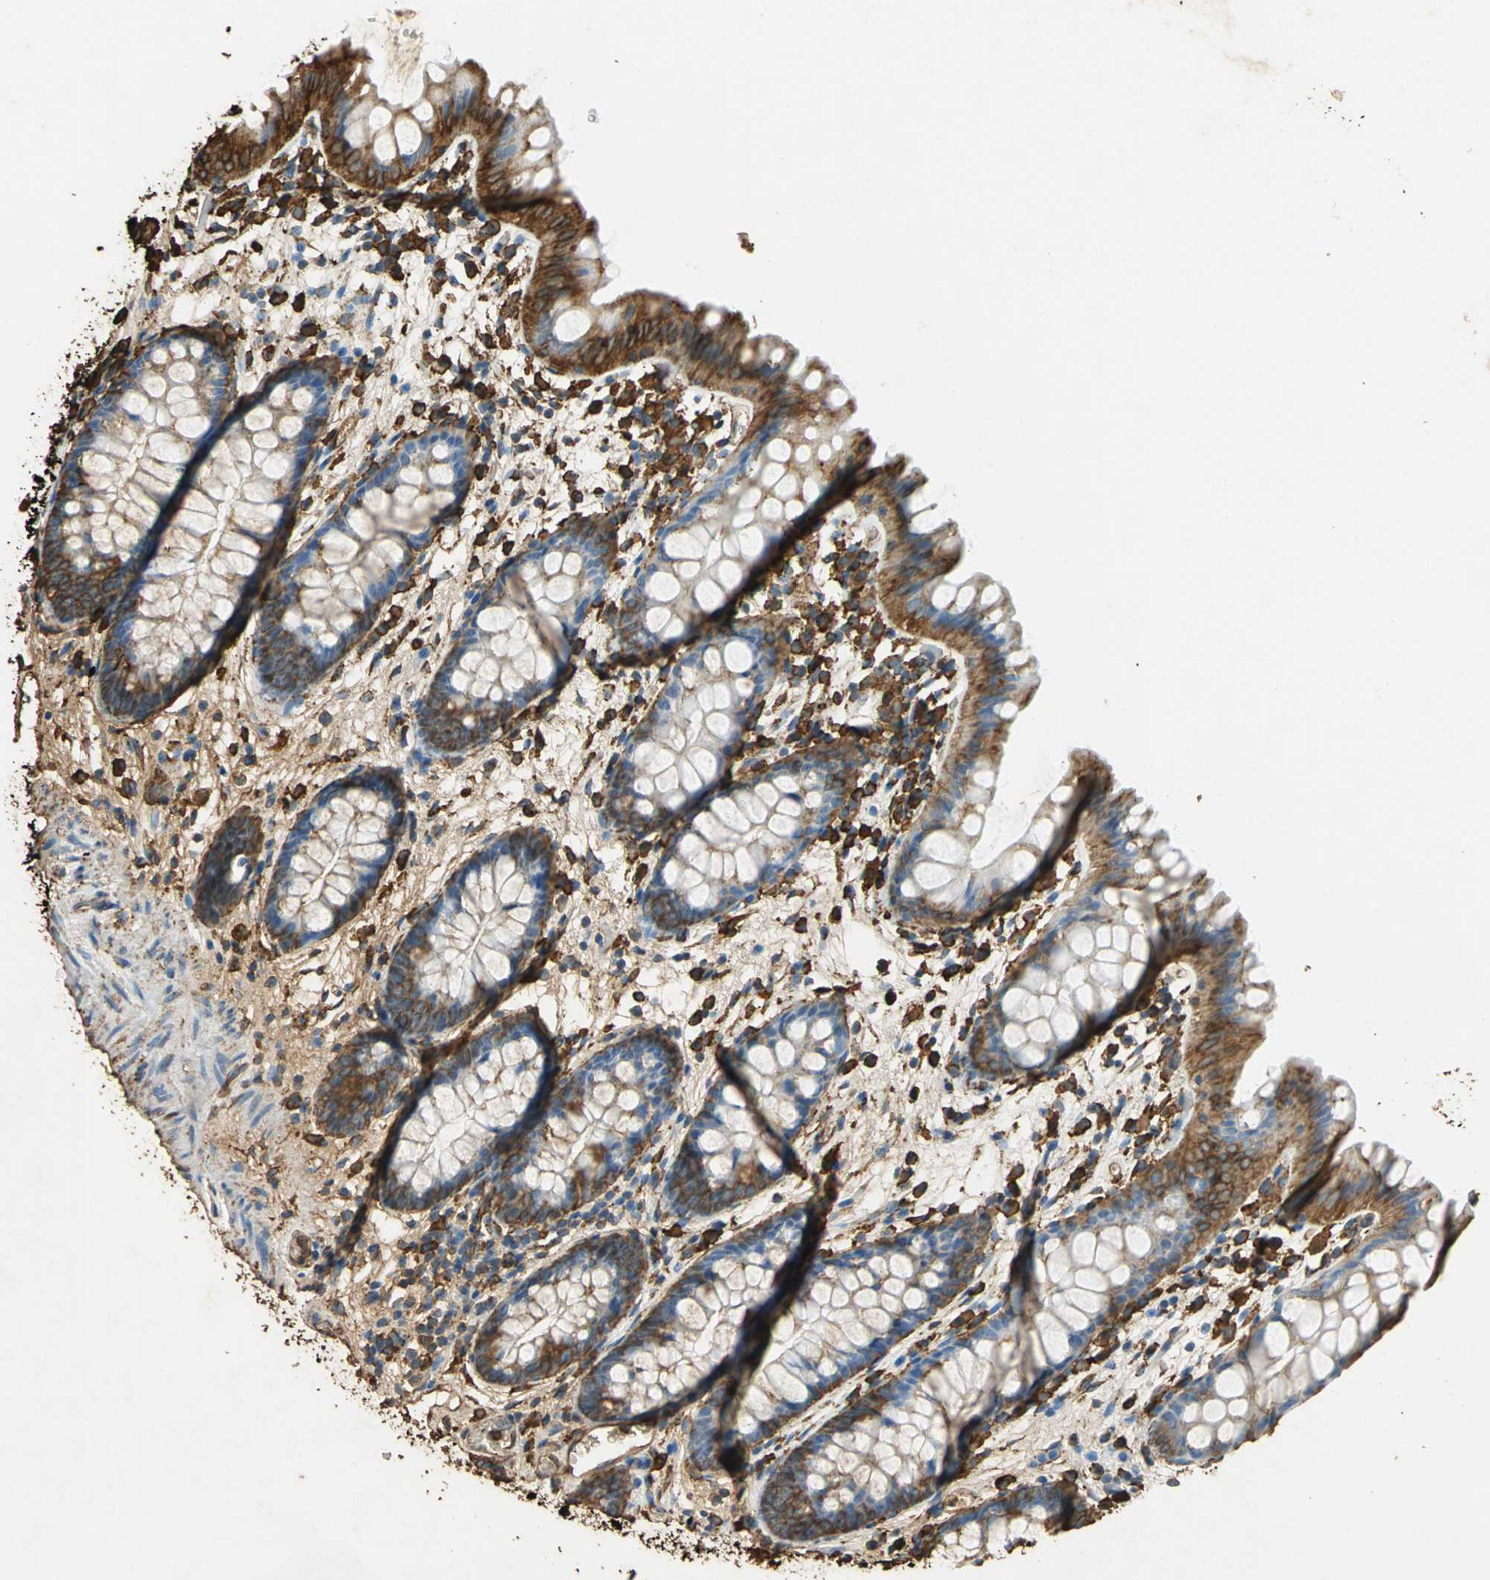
{"staining": {"intensity": "moderate", "quantity": ">75%", "location": "cytoplasmic/membranous"}, "tissue": "colon", "cell_type": "Glandular cells", "image_type": "normal", "snomed": [{"axis": "morphology", "description": "Normal tissue, NOS"}, {"axis": "topography", "description": "Smooth muscle"}, {"axis": "topography", "description": "Colon"}], "caption": "A photomicrograph of human colon stained for a protein shows moderate cytoplasmic/membranous brown staining in glandular cells. Using DAB (3,3'-diaminobenzidine) (brown) and hematoxylin (blue) stains, captured at high magnification using brightfield microscopy.", "gene": "HSP90B1", "patient": {"sex": "male", "age": 67}}